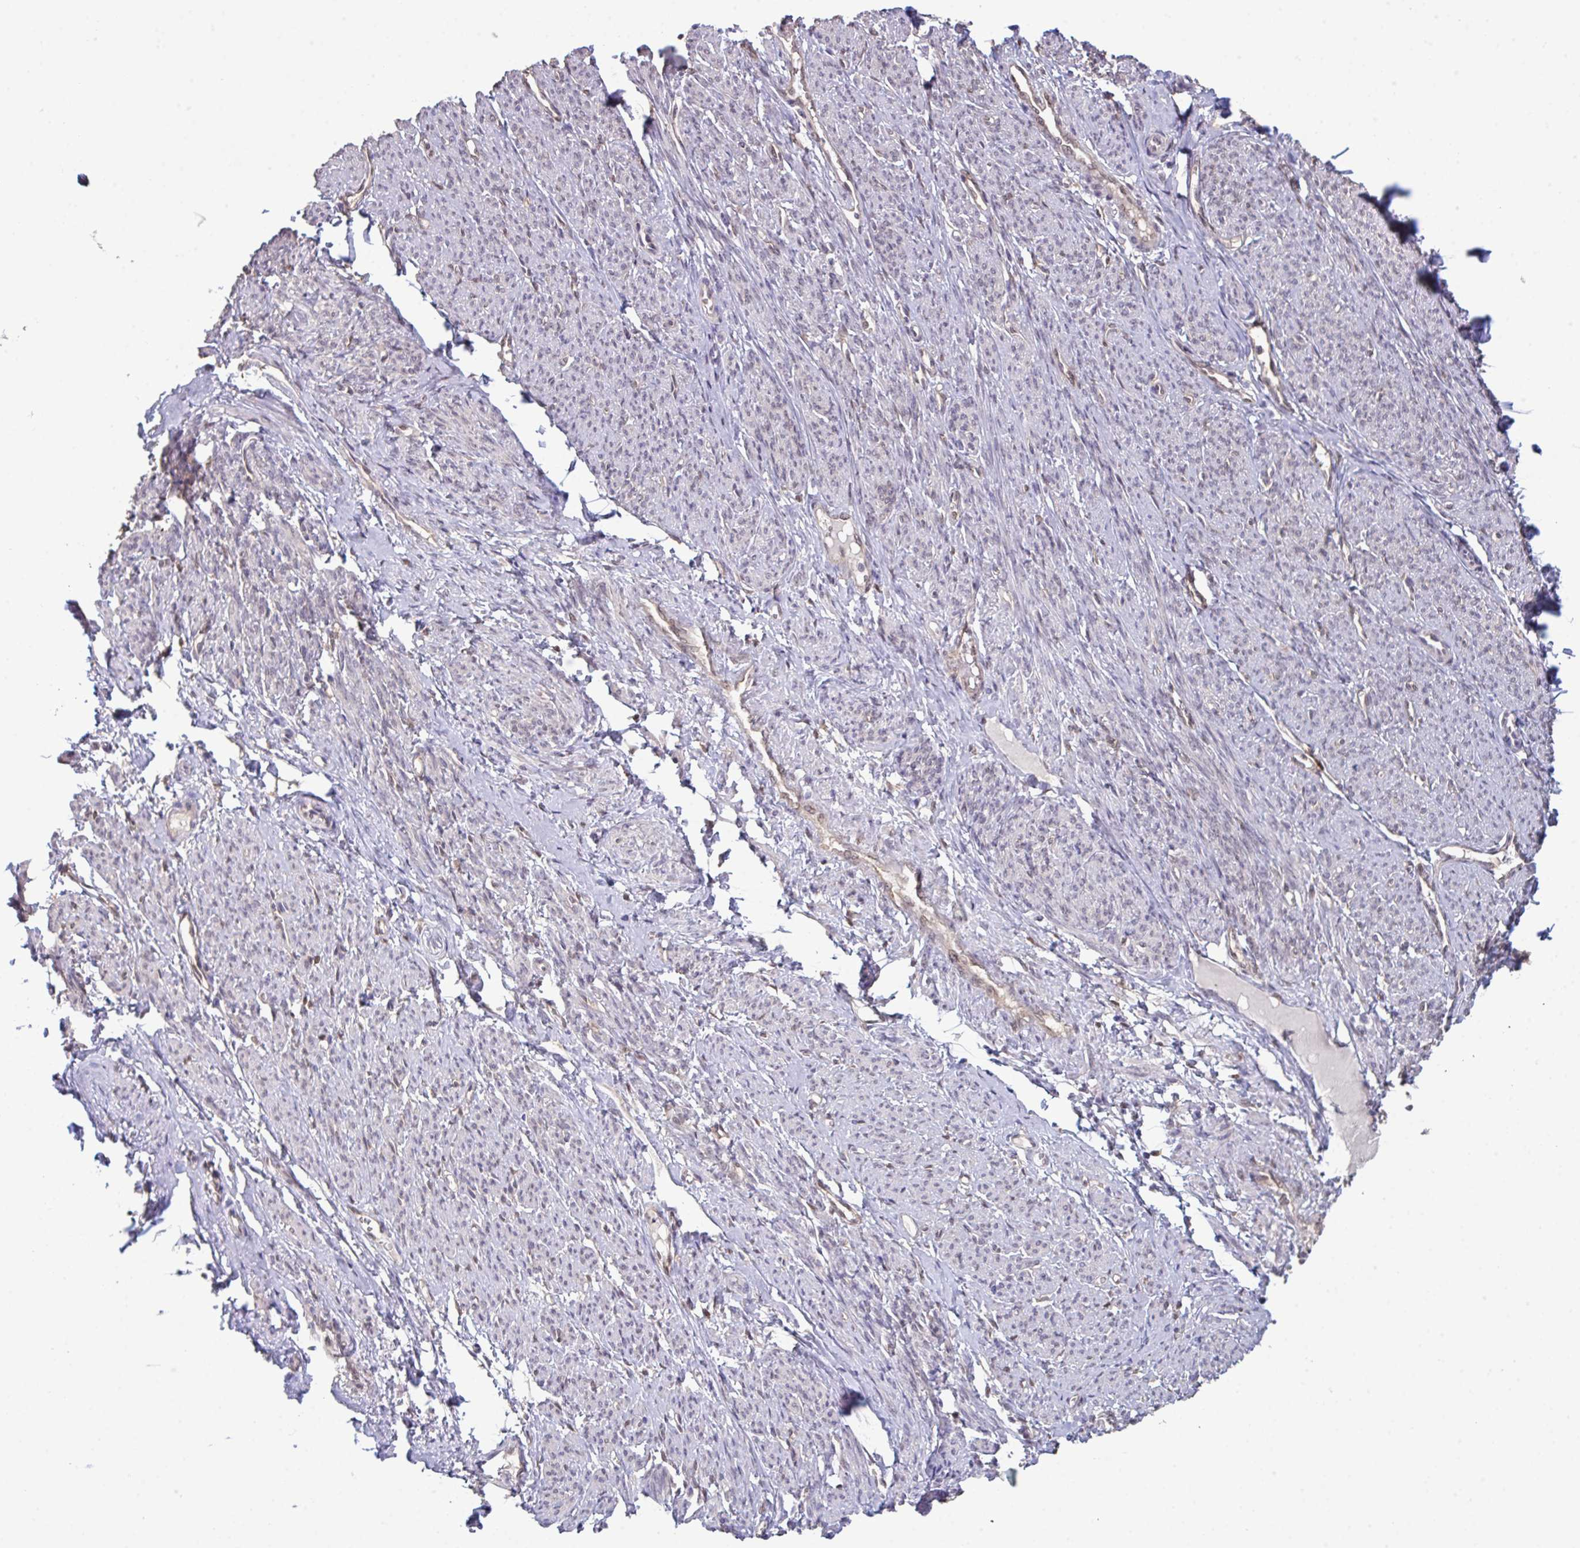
{"staining": {"intensity": "moderate", "quantity": "25%-75%", "location": "nuclear"}, "tissue": "smooth muscle", "cell_type": "Smooth muscle cells", "image_type": "normal", "snomed": [{"axis": "morphology", "description": "Normal tissue, NOS"}, {"axis": "topography", "description": "Smooth muscle"}], "caption": "Immunohistochemistry (DAB) staining of unremarkable human smooth muscle exhibits moderate nuclear protein positivity in about 25%-75% of smooth muscle cells. The staining was performed using DAB (3,3'-diaminobenzidine), with brown indicating positive protein expression. Nuclei are stained blue with hematoxylin.", "gene": "SETD7", "patient": {"sex": "female", "age": 65}}